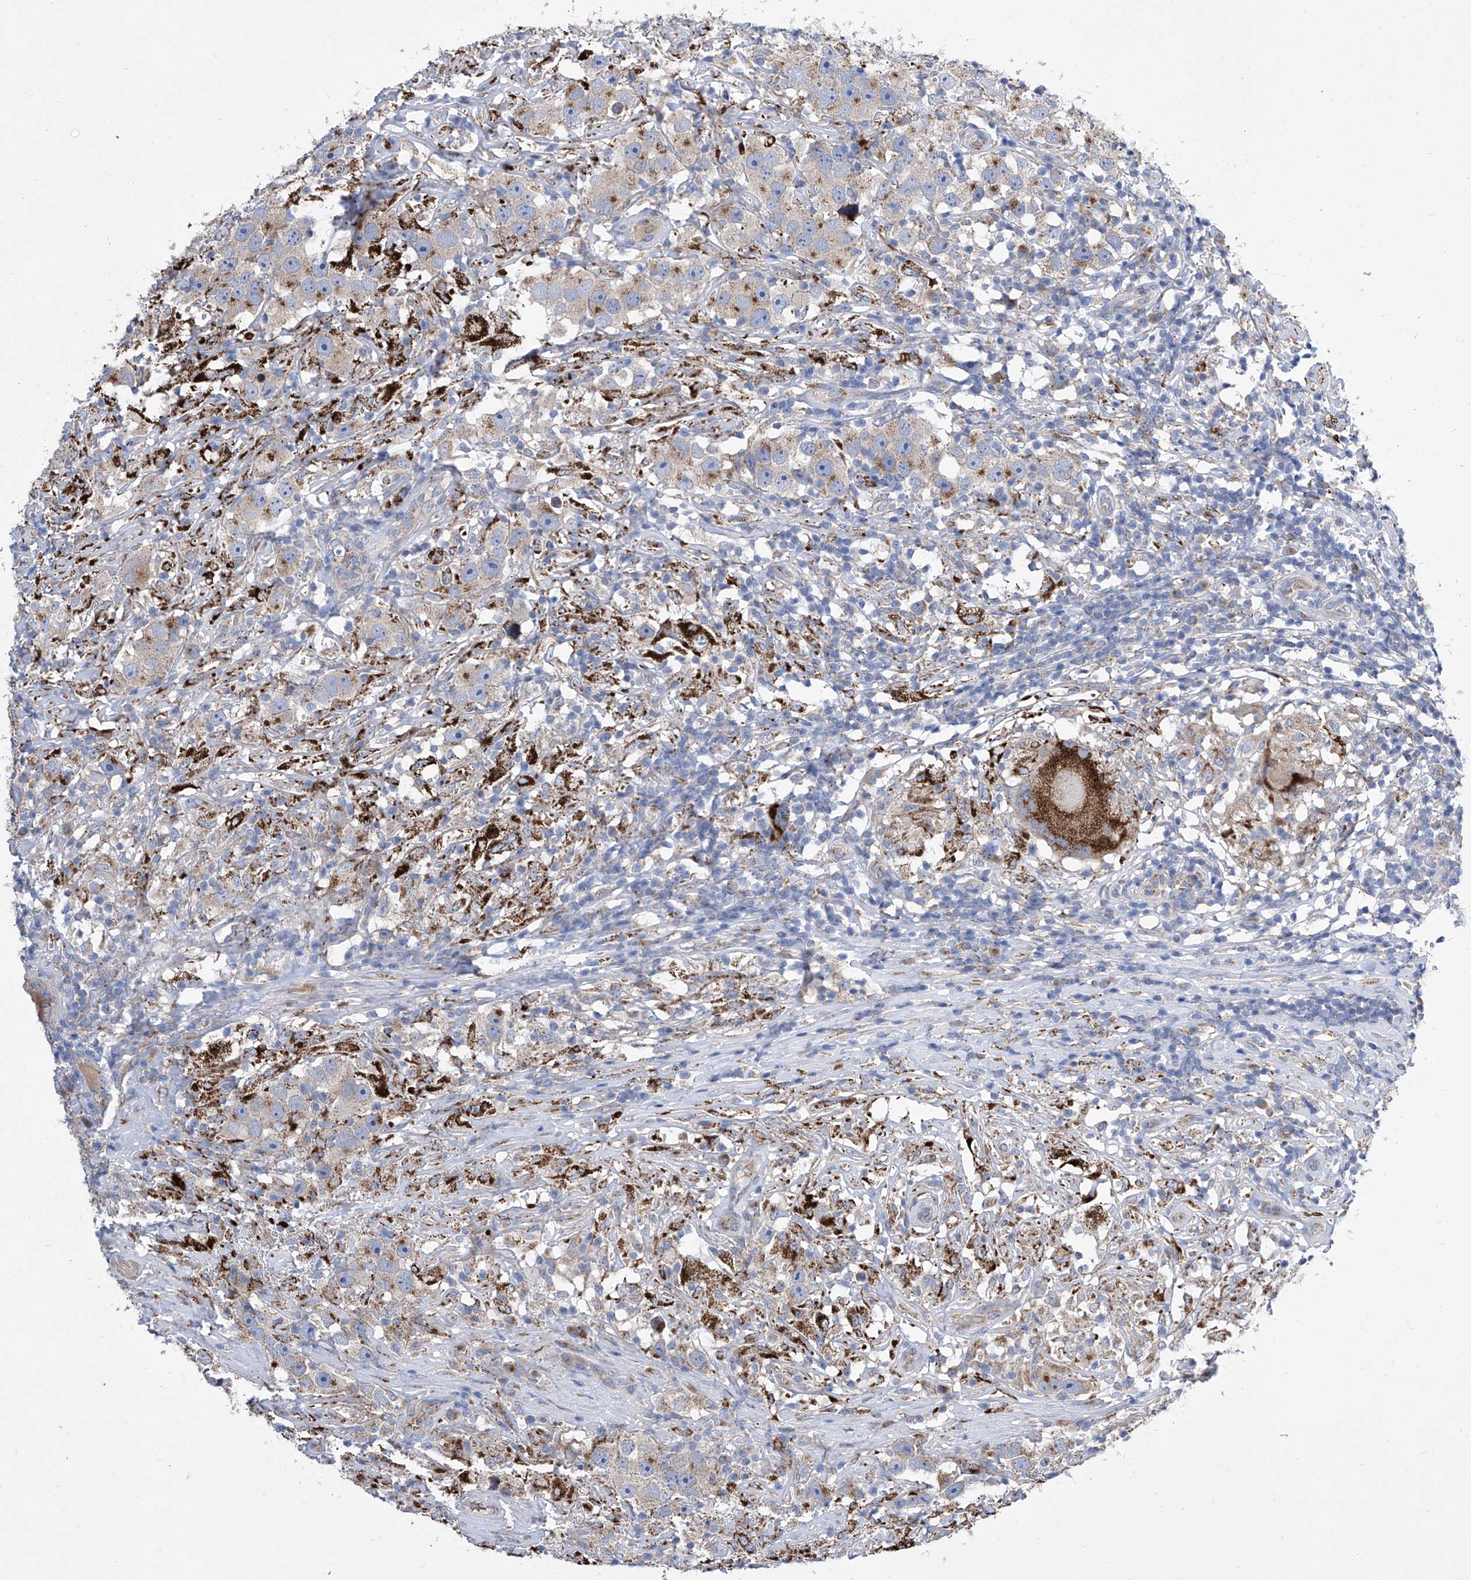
{"staining": {"intensity": "weak", "quantity": ">75%", "location": "cytoplasmic/membranous"}, "tissue": "testis cancer", "cell_type": "Tumor cells", "image_type": "cancer", "snomed": [{"axis": "morphology", "description": "Seminoma, NOS"}, {"axis": "topography", "description": "Testis"}], "caption": "A brown stain labels weak cytoplasmic/membranous expression of a protein in human testis cancer (seminoma) tumor cells. The protein is stained brown, and the nuclei are stained in blue (DAB (3,3'-diaminobenzidine) IHC with brightfield microscopy, high magnification).", "gene": "TJAP1", "patient": {"sex": "male", "age": 49}}